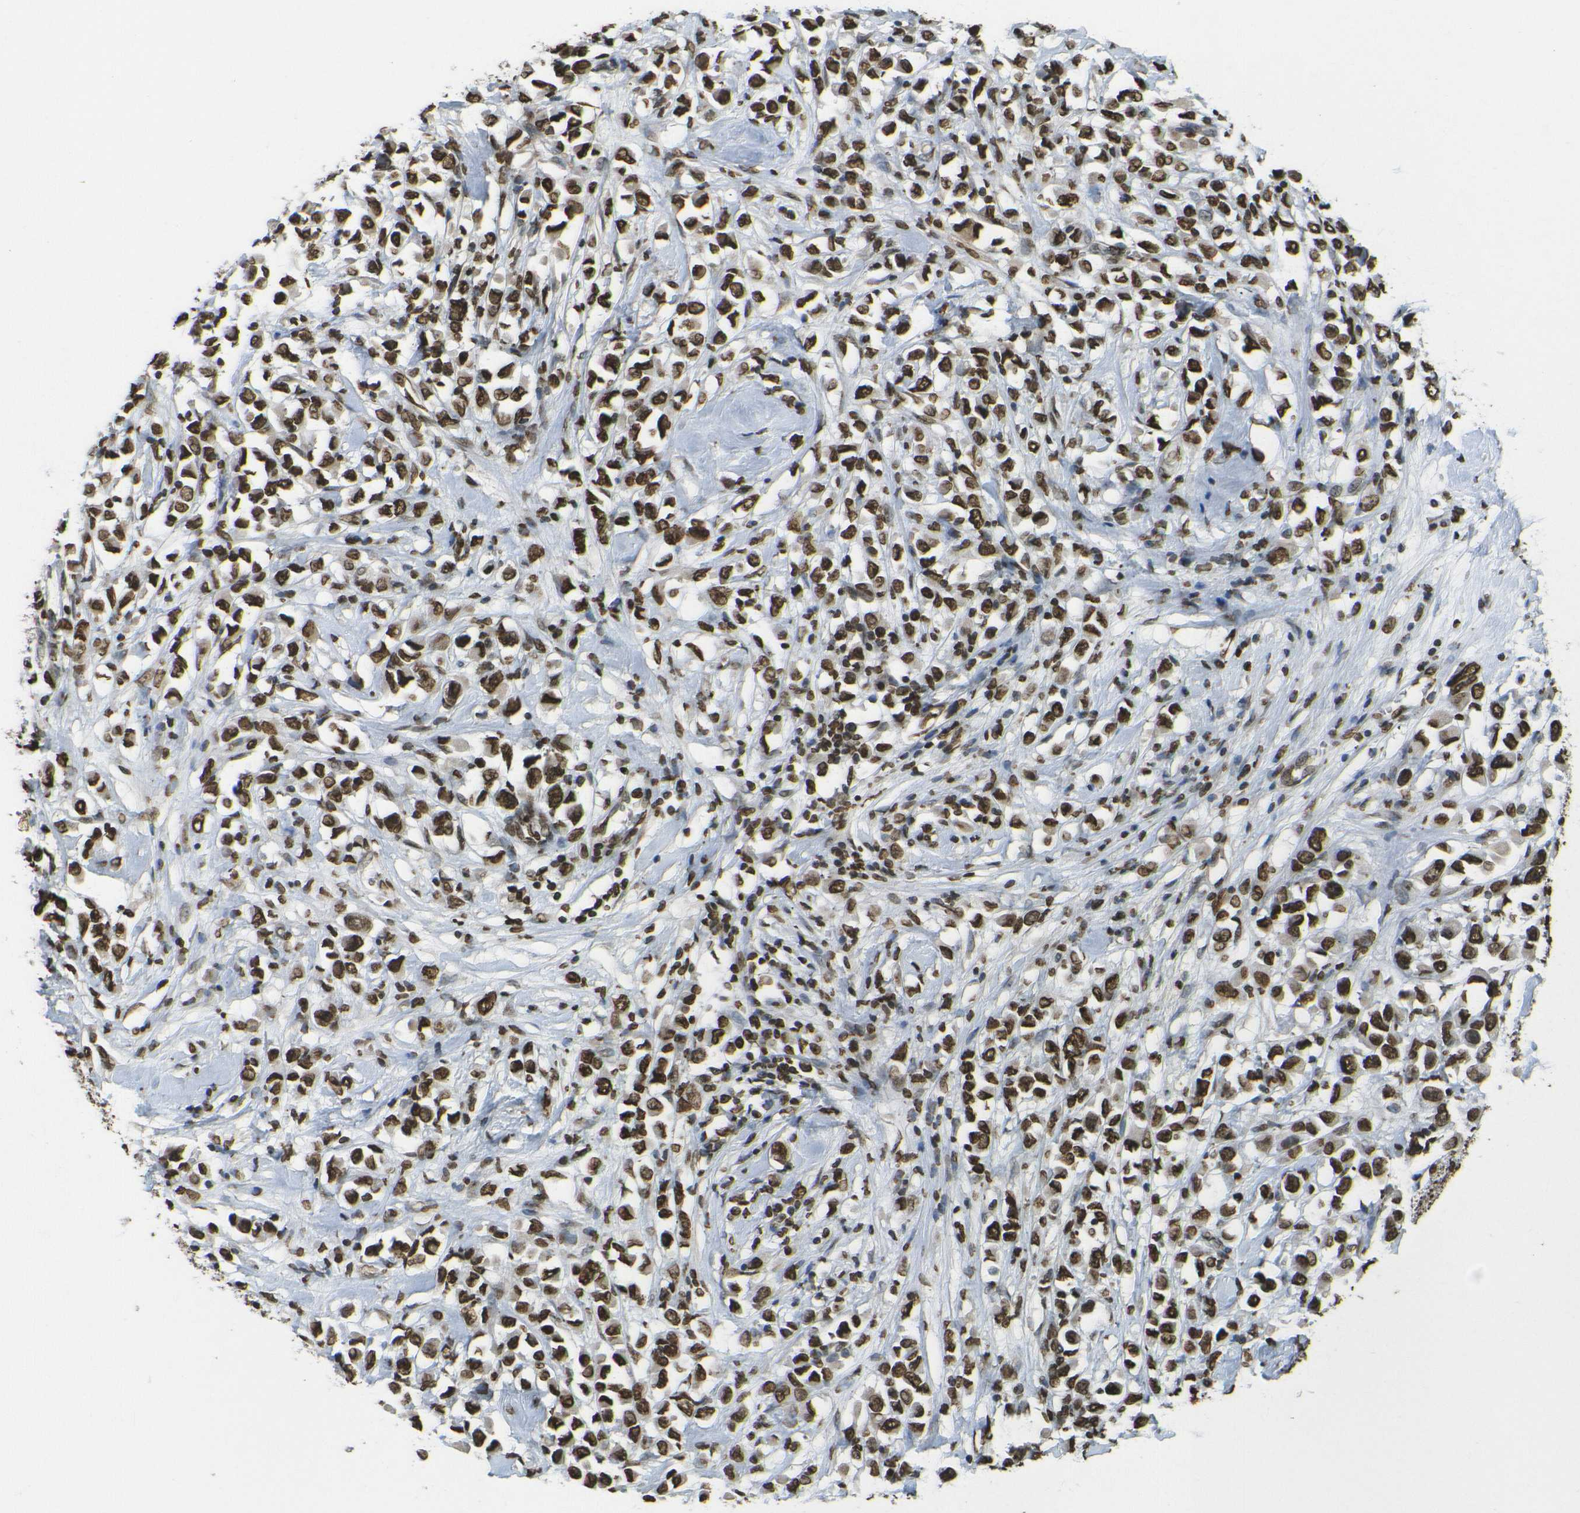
{"staining": {"intensity": "strong", "quantity": ">75%", "location": "nuclear"}, "tissue": "breast cancer", "cell_type": "Tumor cells", "image_type": "cancer", "snomed": [{"axis": "morphology", "description": "Duct carcinoma"}, {"axis": "topography", "description": "Breast"}], "caption": "Immunohistochemical staining of infiltrating ductal carcinoma (breast) exhibits strong nuclear protein expression in about >75% of tumor cells.", "gene": "H4C16", "patient": {"sex": "female", "age": 61}}